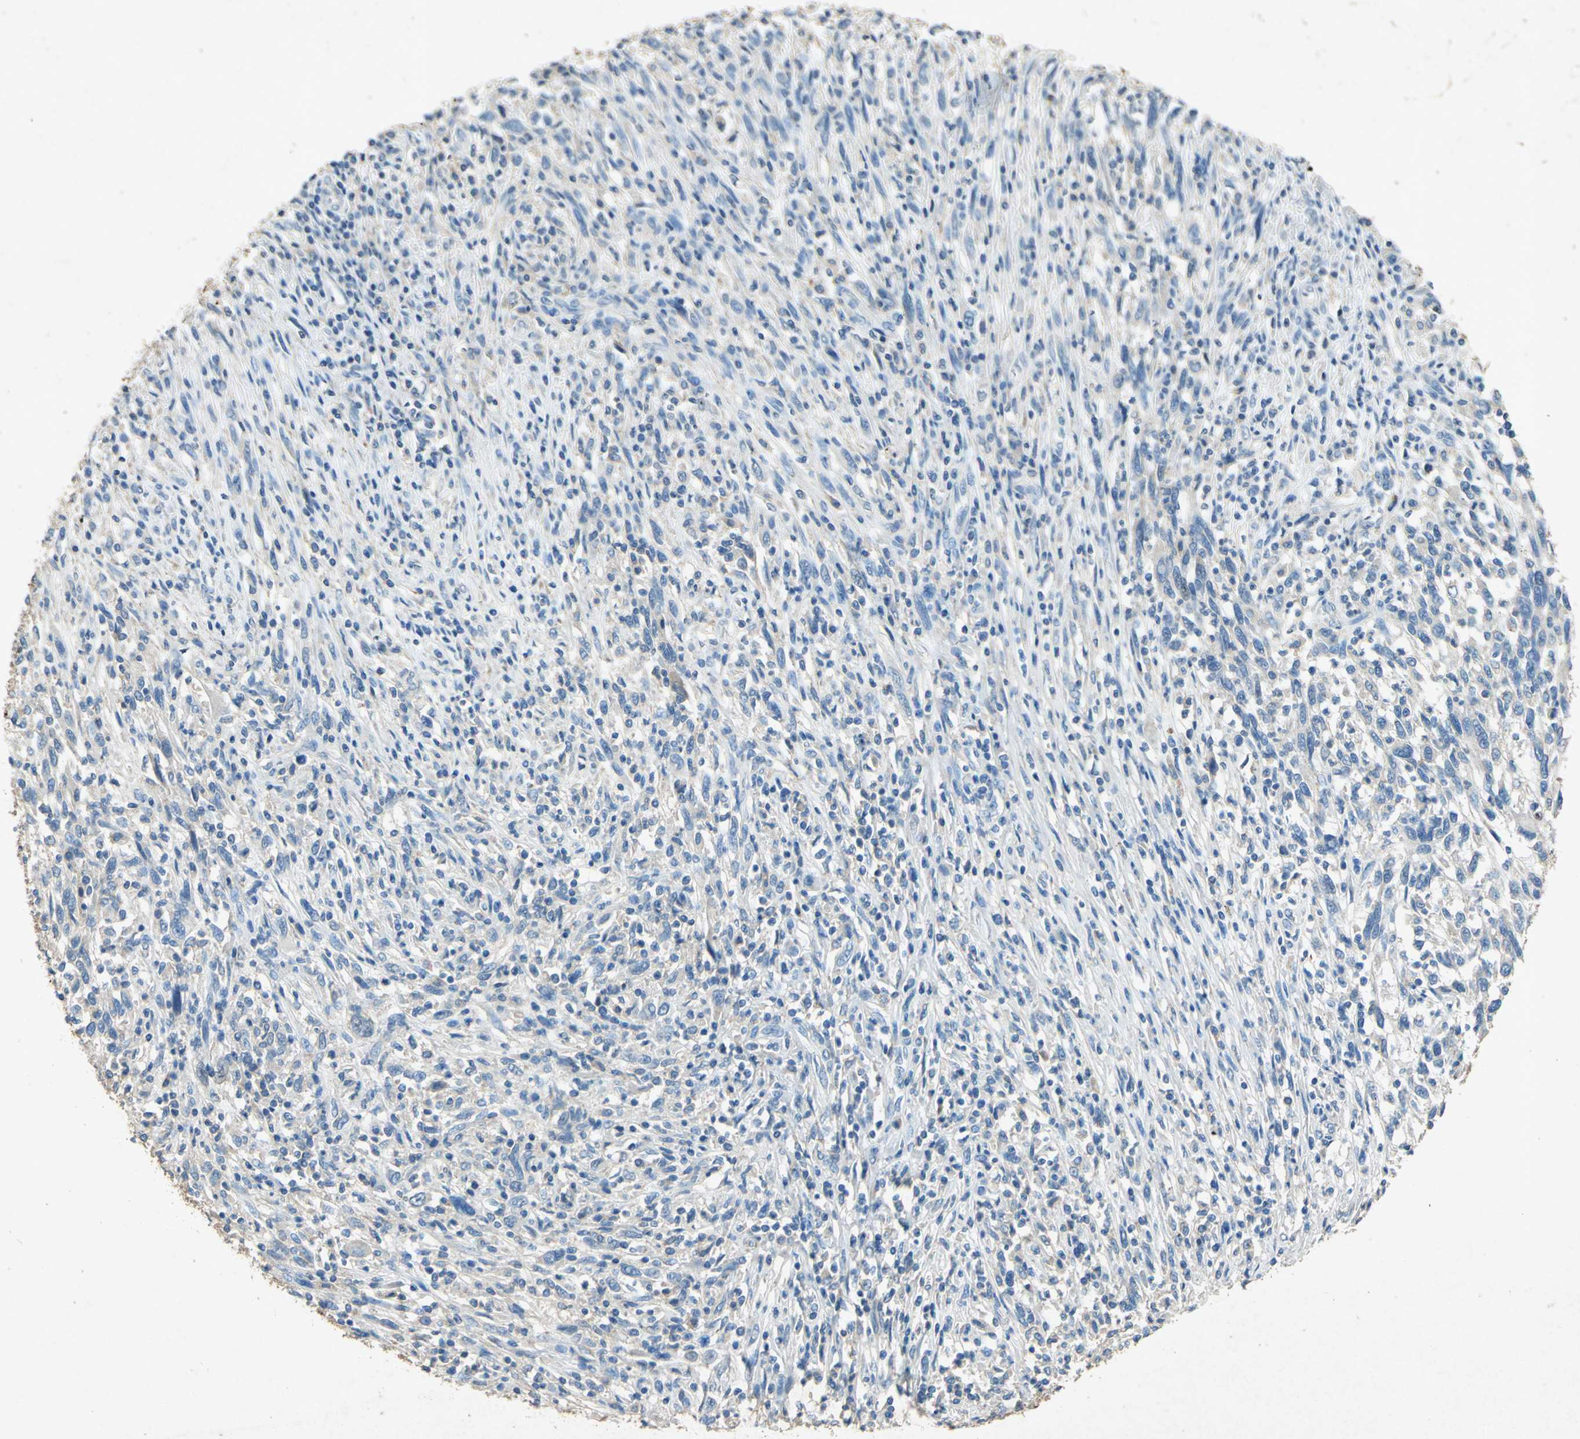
{"staining": {"intensity": "weak", "quantity": "25%-75%", "location": "cytoplasmic/membranous"}, "tissue": "melanoma", "cell_type": "Tumor cells", "image_type": "cancer", "snomed": [{"axis": "morphology", "description": "Malignant melanoma, Metastatic site"}, {"axis": "topography", "description": "Lymph node"}], "caption": "This micrograph shows malignant melanoma (metastatic site) stained with IHC to label a protein in brown. The cytoplasmic/membranous of tumor cells show weak positivity for the protein. Nuclei are counter-stained blue.", "gene": "ADAMTS5", "patient": {"sex": "male", "age": 61}}